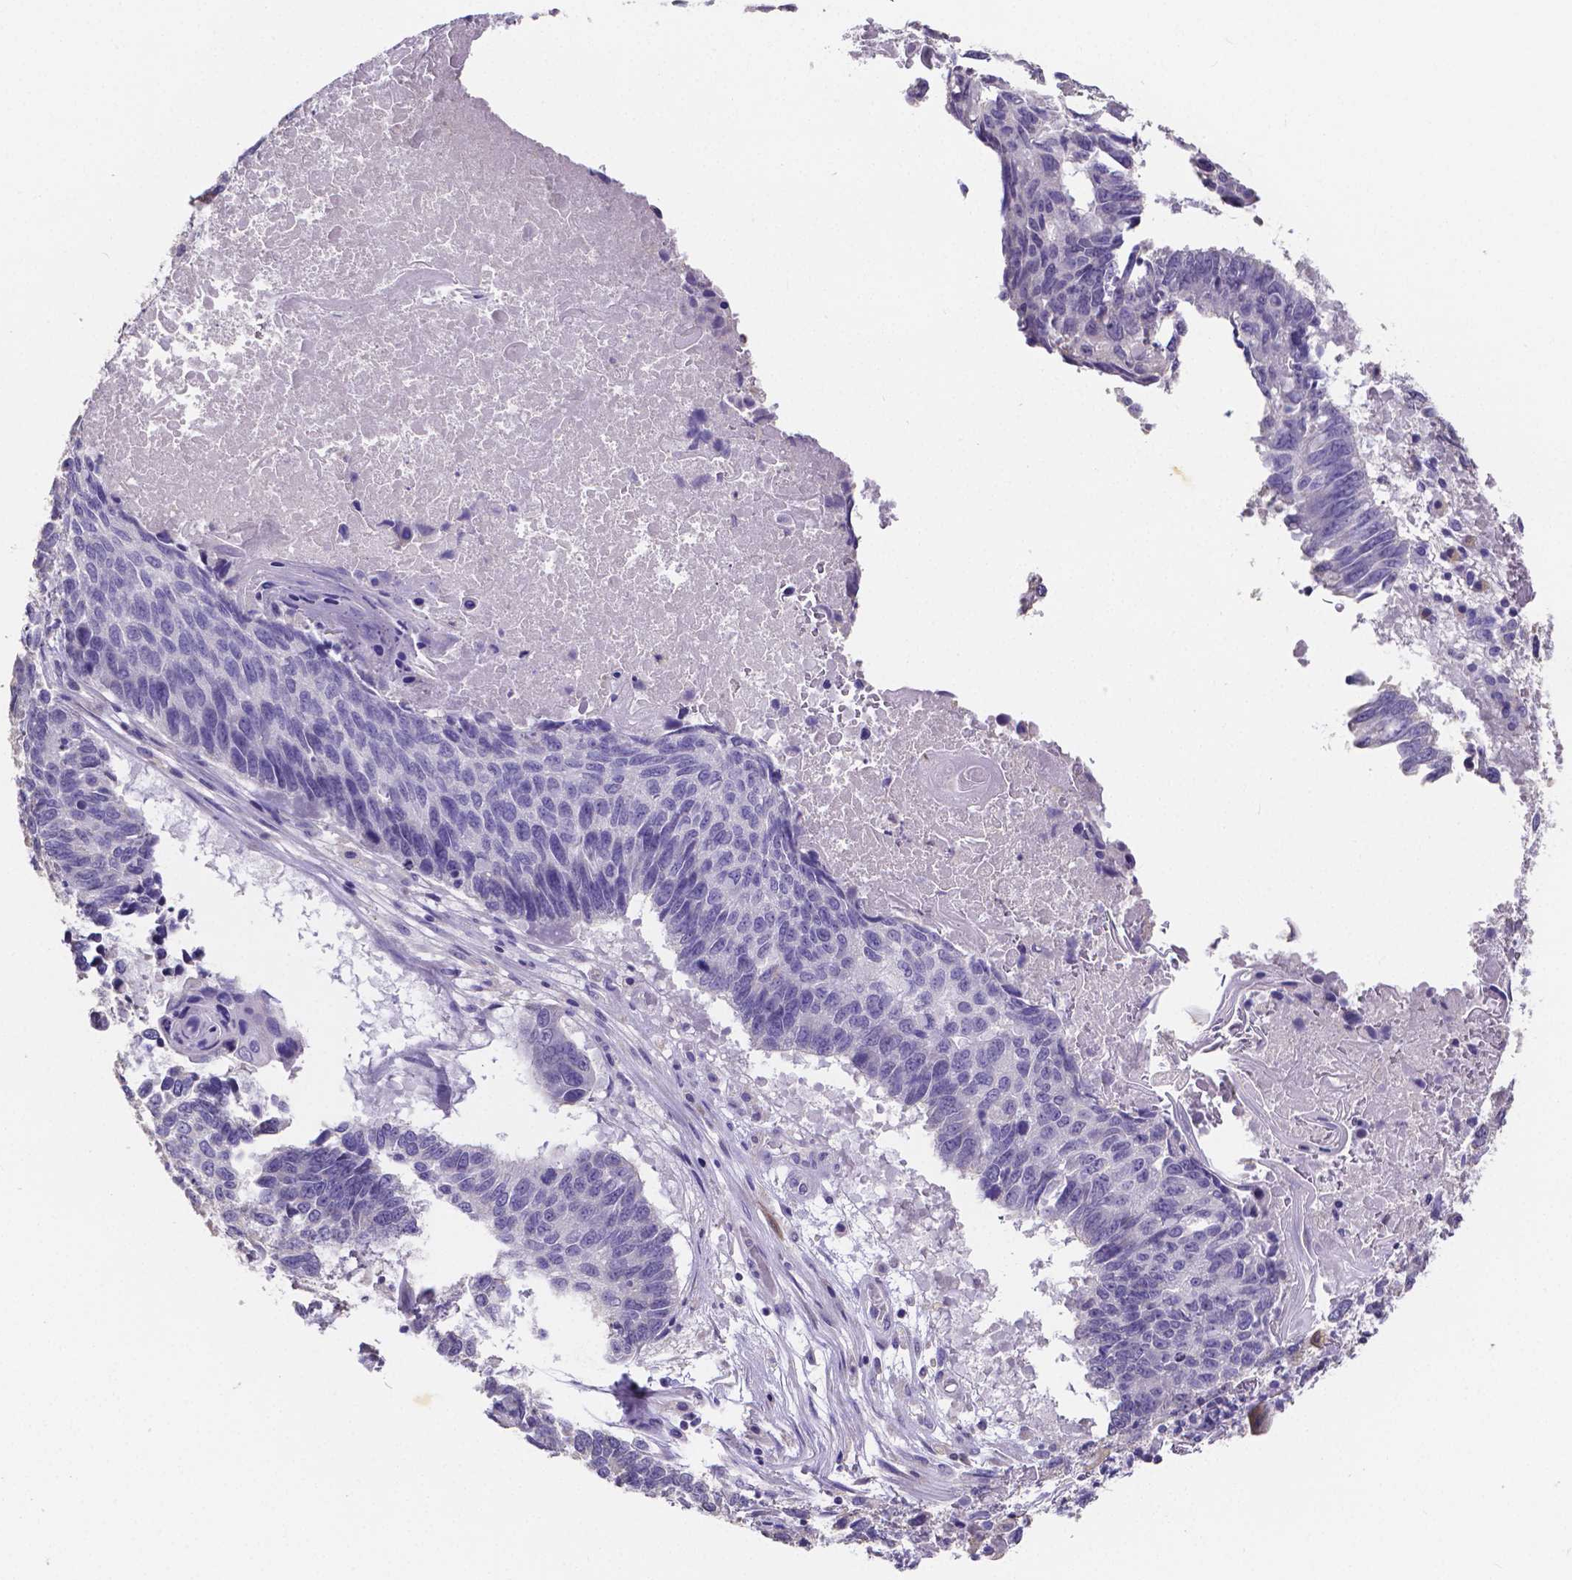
{"staining": {"intensity": "negative", "quantity": "none", "location": "none"}, "tissue": "lung cancer", "cell_type": "Tumor cells", "image_type": "cancer", "snomed": [{"axis": "morphology", "description": "Squamous cell carcinoma, NOS"}, {"axis": "topography", "description": "Lung"}], "caption": "Tumor cells are negative for protein expression in human squamous cell carcinoma (lung).", "gene": "ATP6V1D", "patient": {"sex": "male", "age": 73}}